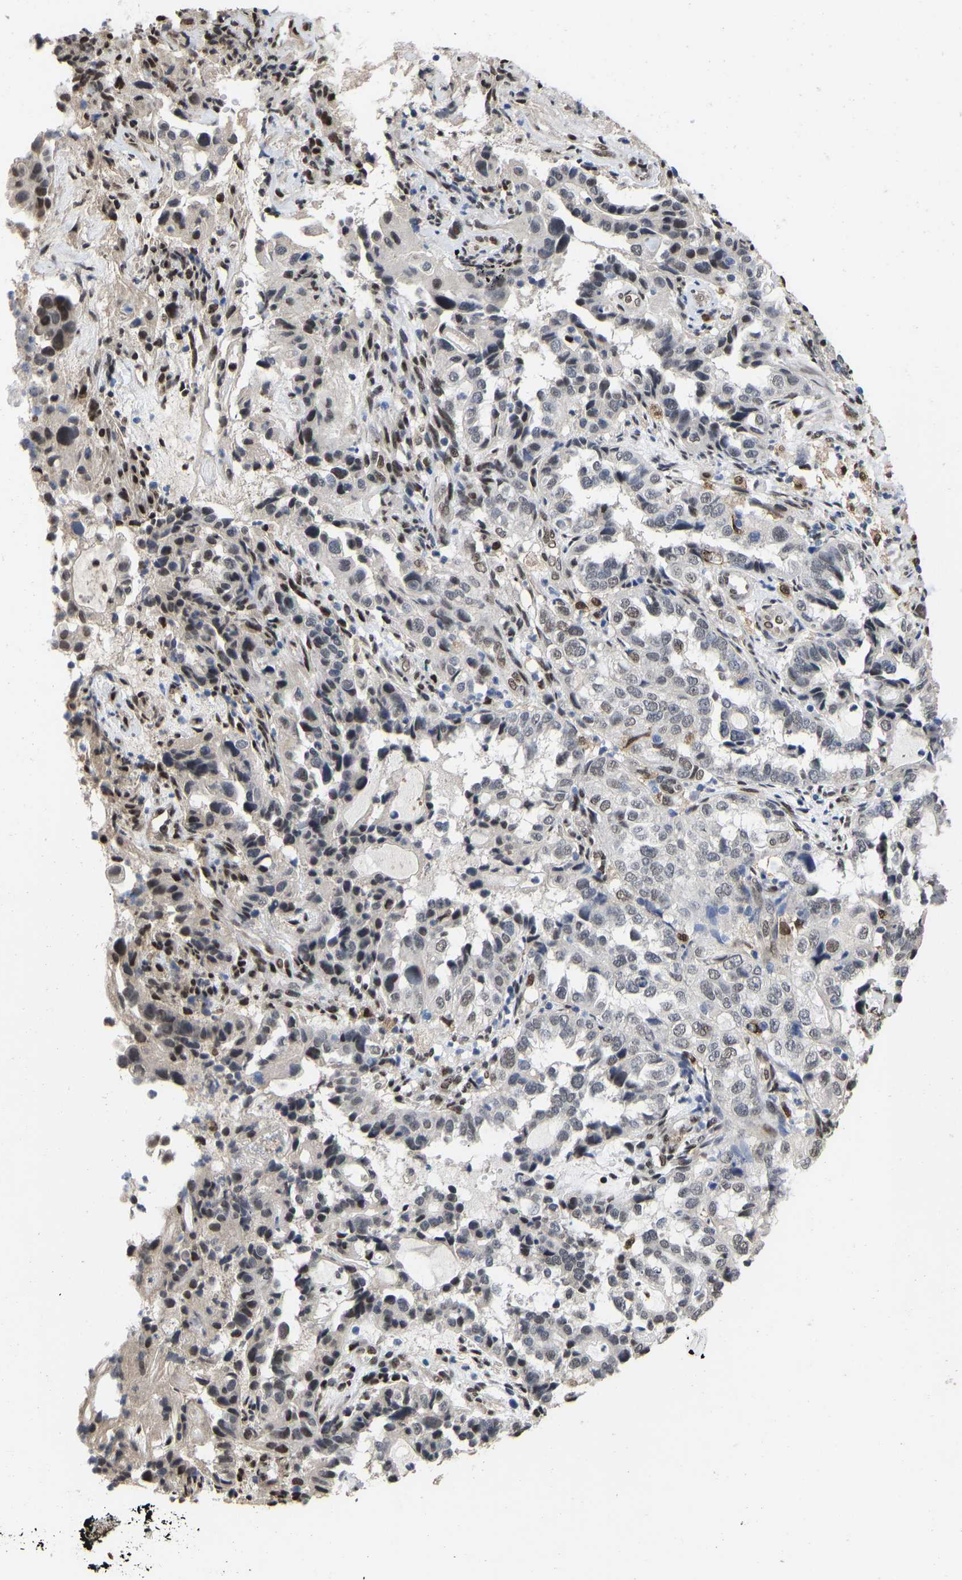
{"staining": {"intensity": "moderate", "quantity": "25%-75%", "location": "nuclear"}, "tissue": "endometrial cancer", "cell_type": "Tumor cells", "image_type": "cancer", "snomed": [{"axis": "morphology", "description": "Adenocarcinoma, NOS"}, {"axis": "topography", "description": "Endometrium"}], "caption": "An image of endometrial cancer stained for a protein reveals moderate nuclear brown staining in tumor cells. Ihc stains the protein of interest in brown and the nuclei are stained blue.", "gene": "QKI", "patient": {"sex": "female", "age": 85}}